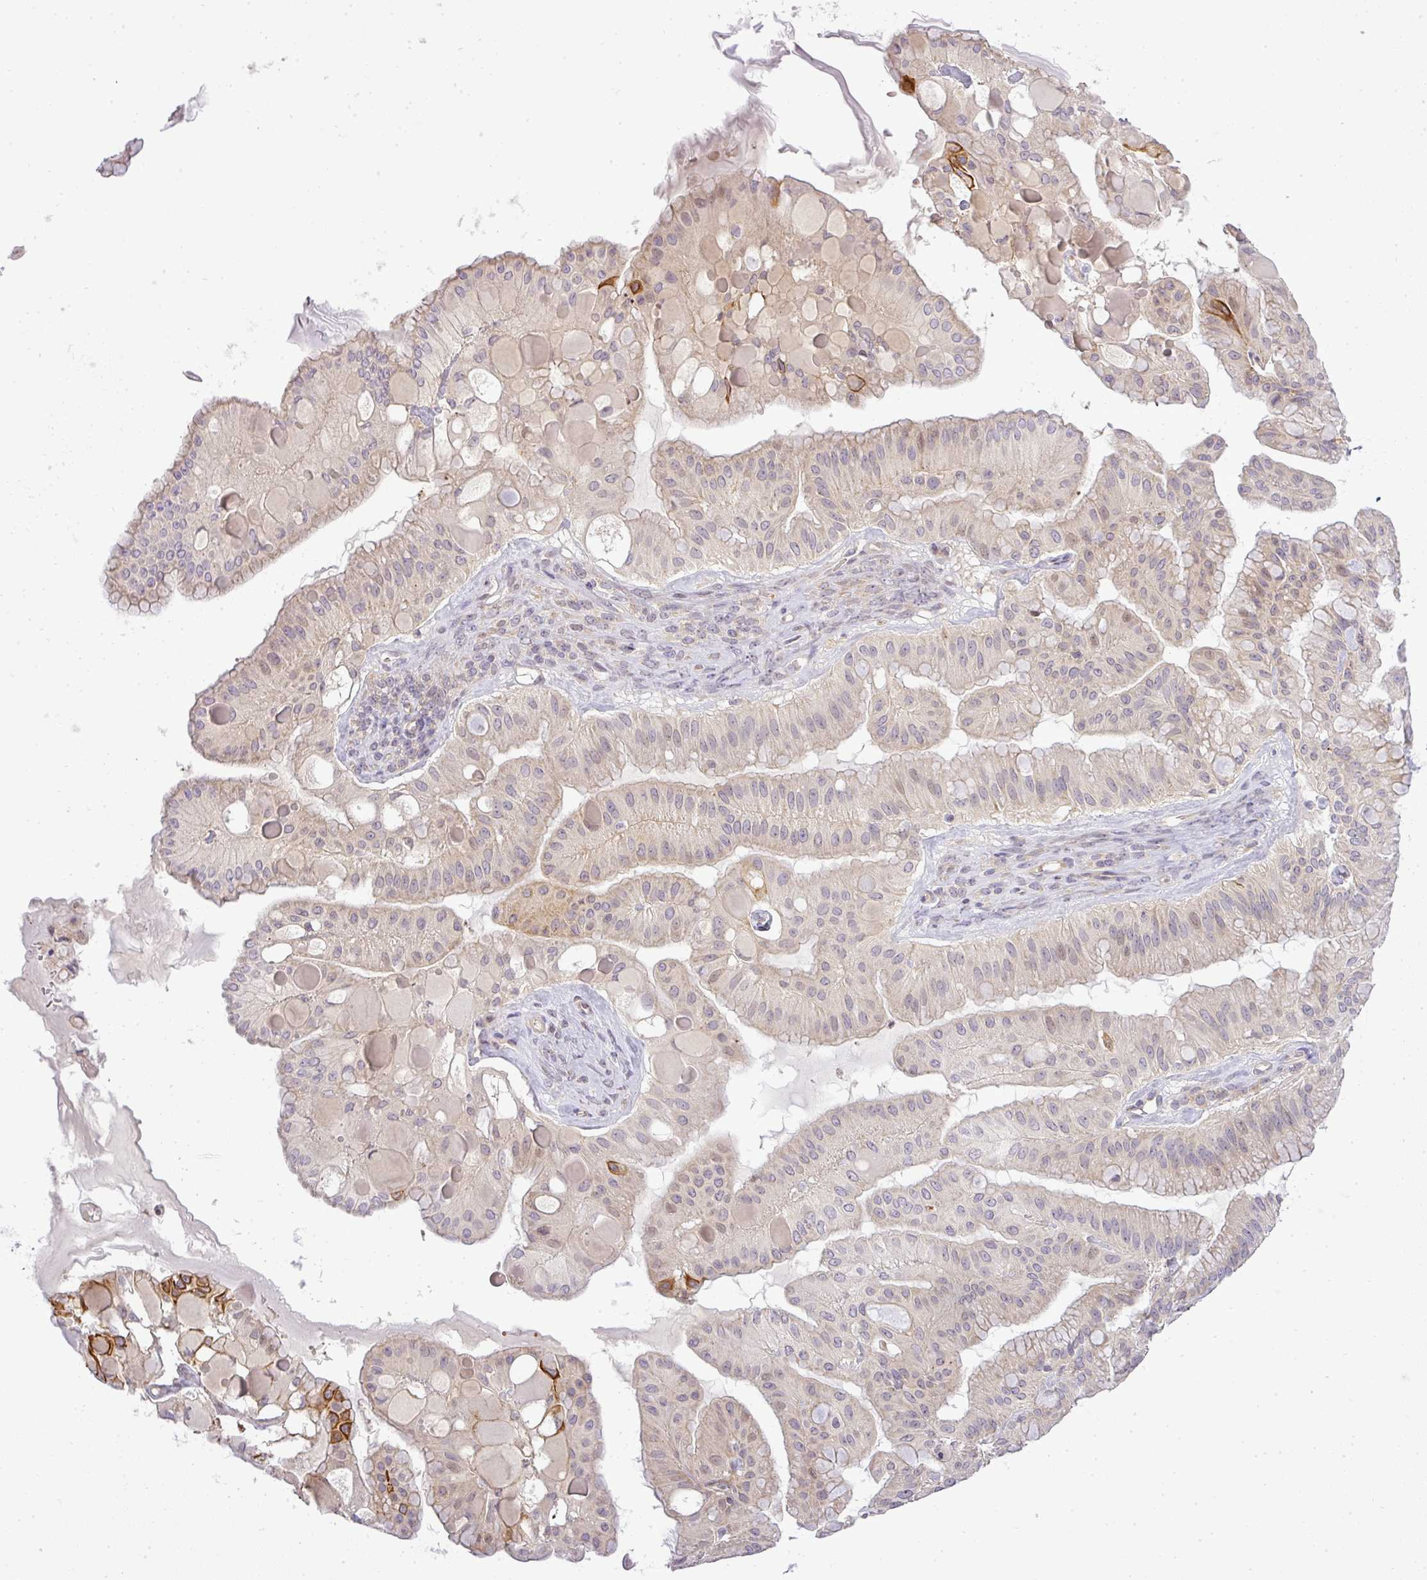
{"staining": {"intensity": "moderate", "quantity": "<25%", "location": "cytoplasmic/membranous"}, "tissue": "ovarian cancer", "cell_type": "Tumor cells", "image_type": "cancer", "snomed": [{"axis": "morphology", "description": "Cystadenocarcinoma, mucinous, NOS"}, {"axis": "topography", "description": "Ovary"}], "caption": "Protein expression analysis of ovarian cancer displays moderate cytoplasmic/membranous staining in about <25% of tumor cells.", "gene": "ZDHHC1", "patient": {"sex": "female", "age": 61}}